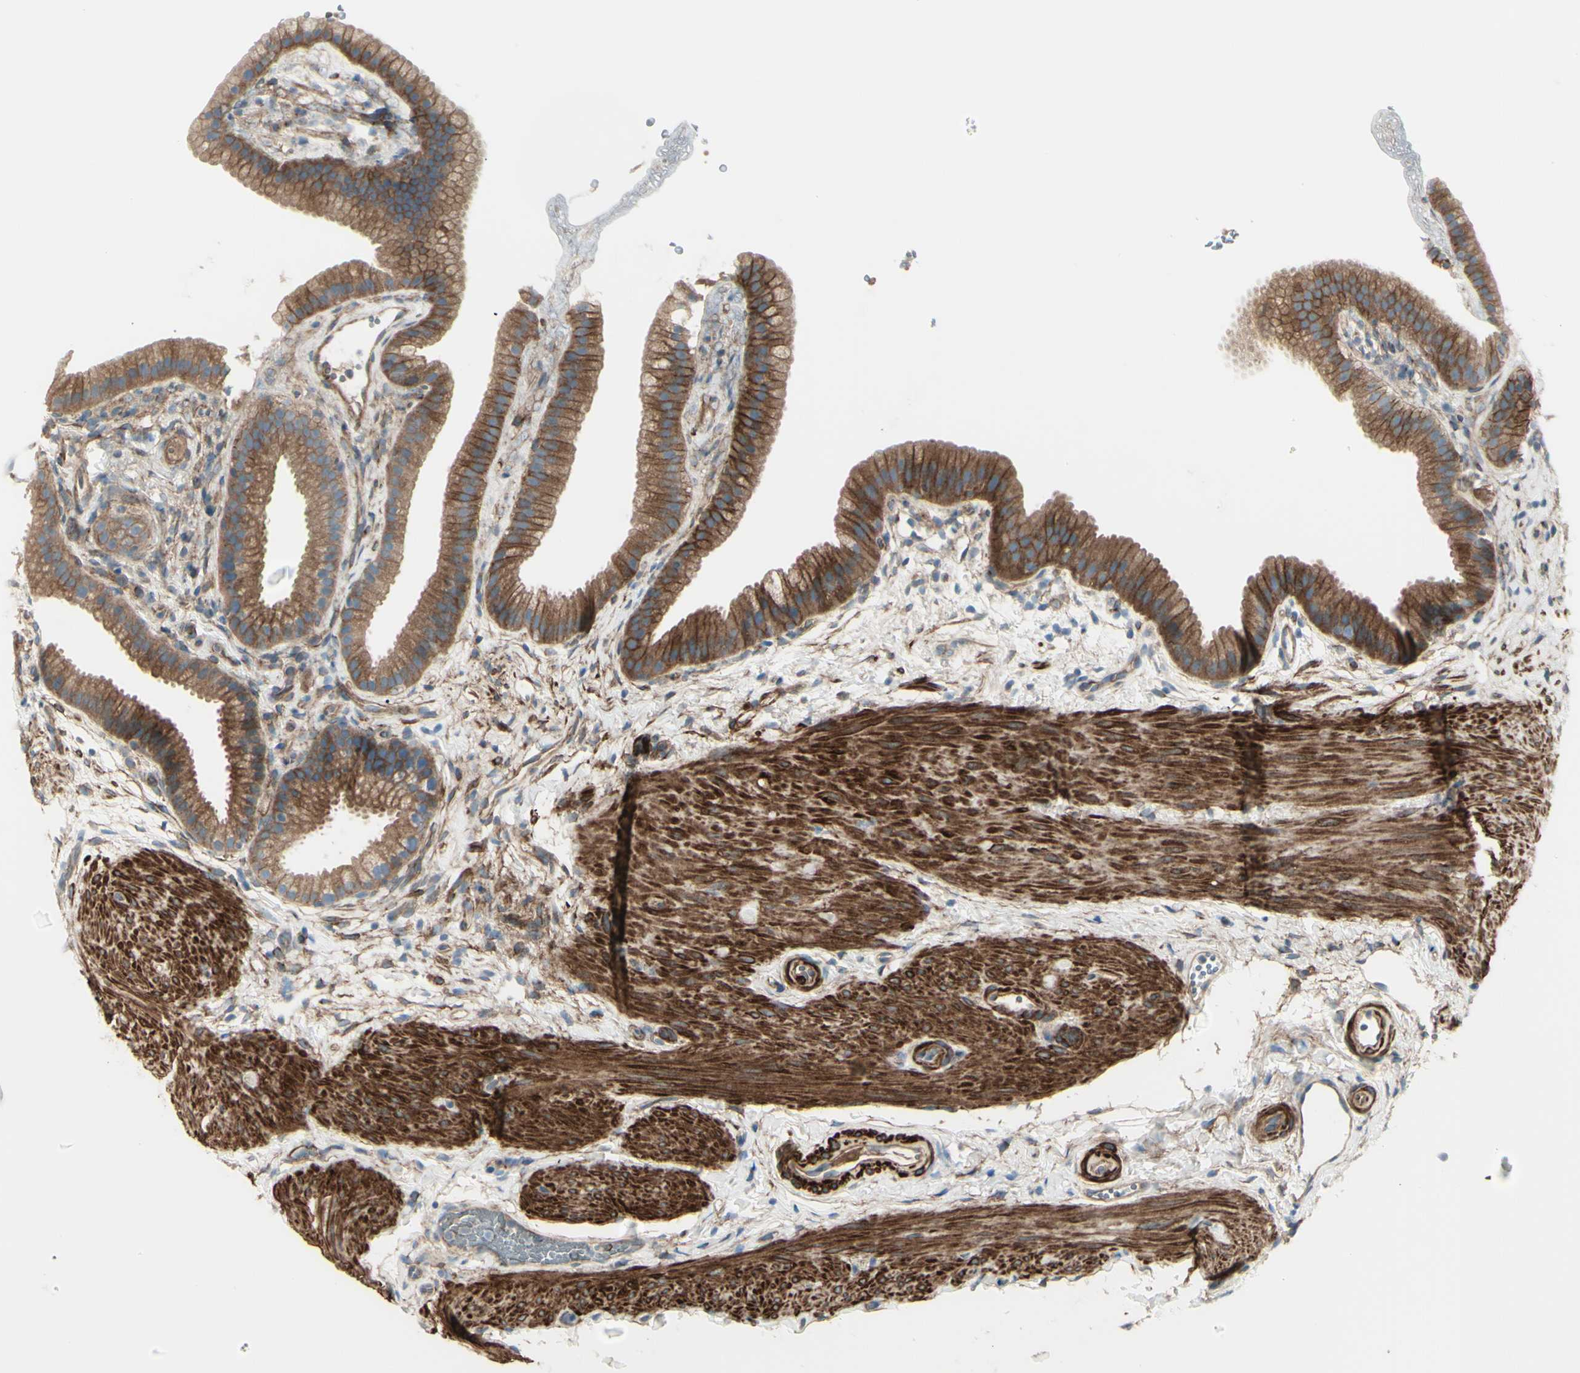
{"staining": {"intensity": "moderate", "quantity": ">75%", "location": "cytoplasmic/membranous"}, "tissue": "gallbladder", "cell_type": "Glandular cells", "image_type": "normal", "snomed": [{"axis": "morphology", "description": "Normal tissue, NOS"}, {"axis": "topography", "description": "Gallbladder"}], "caption": "Normal gallbladder was stained to show a protein in brown. There is medium levels of moderate cytoplasmic/membranous staining in approximately >75% of glandular cells.", "gene": "PCDHGA10", "patient": {"sex": "female", "age": 64}}